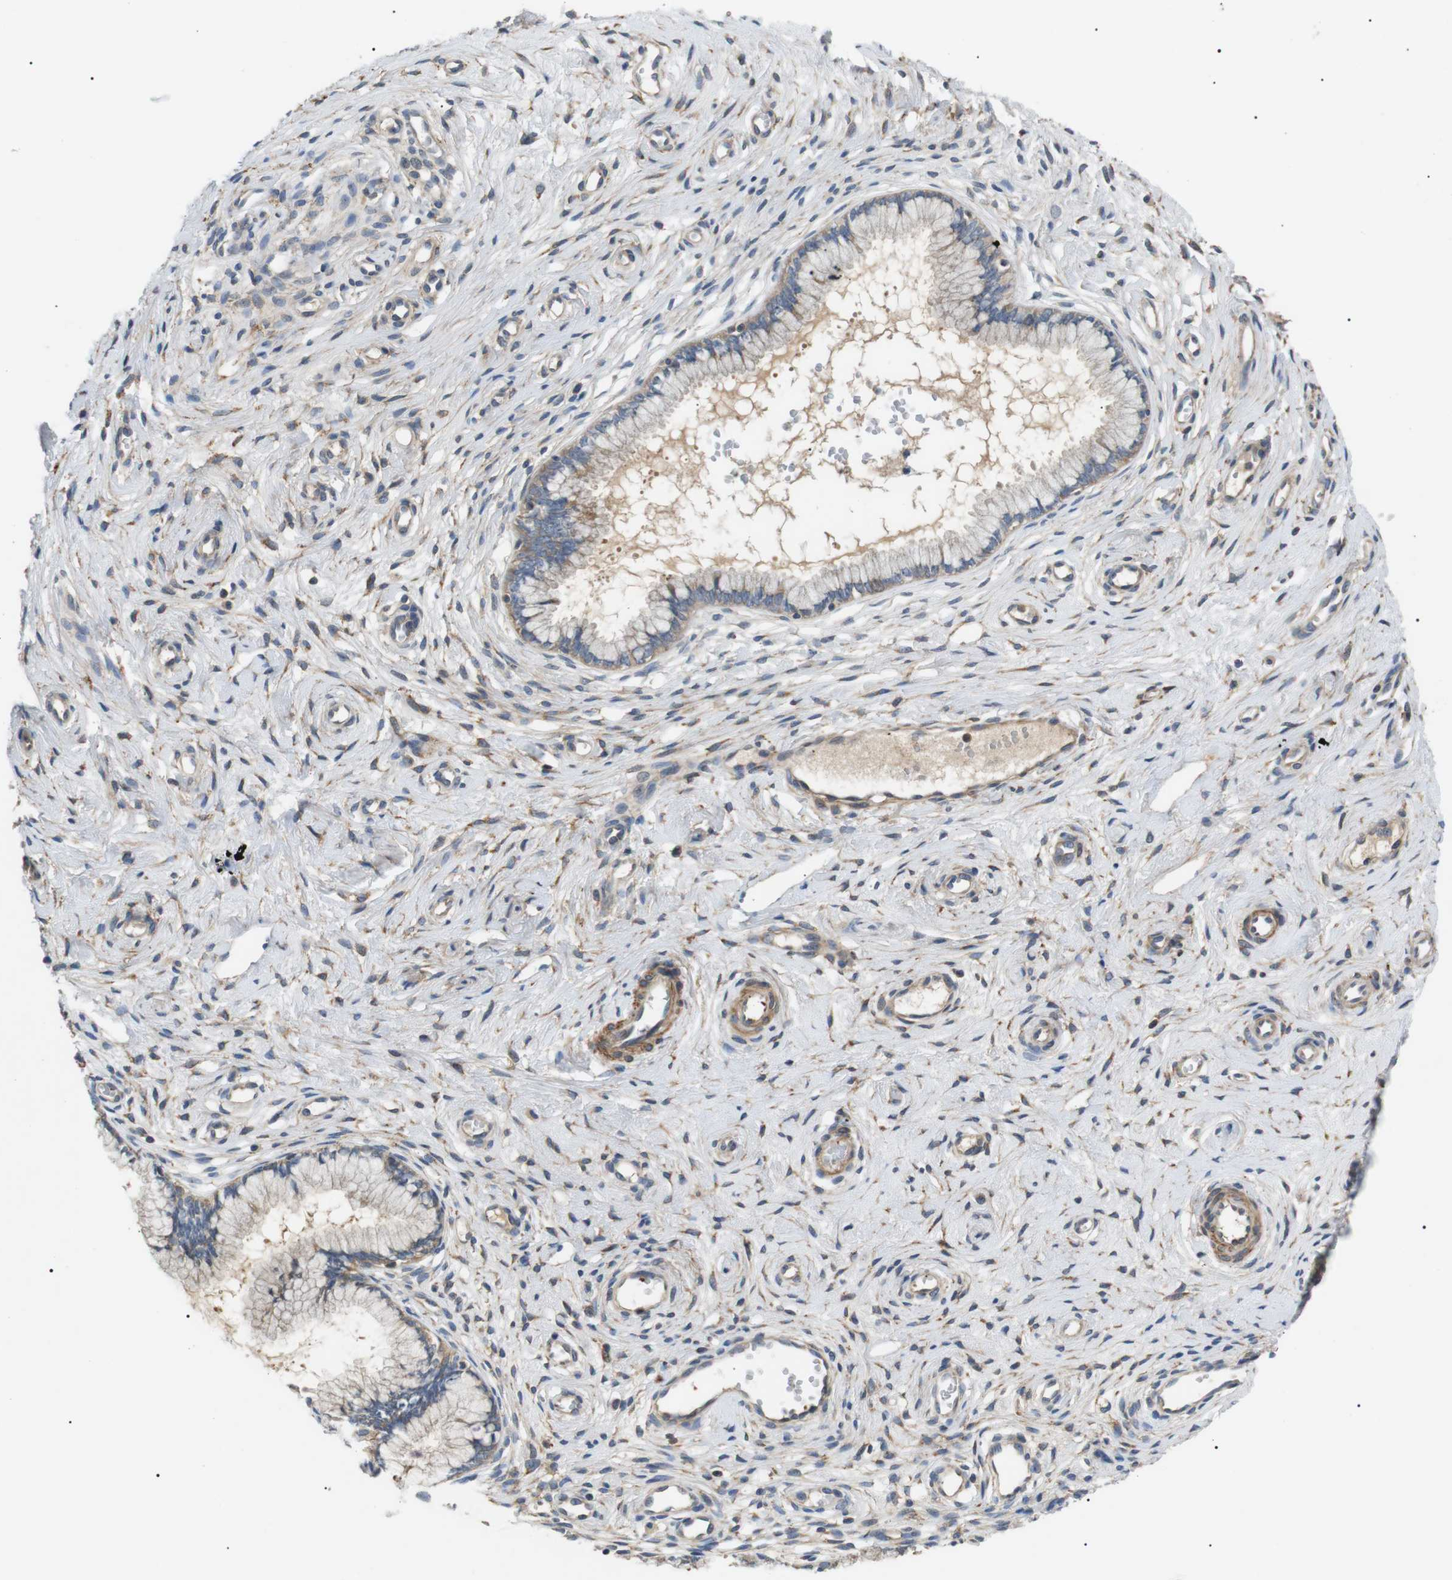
{"staining": {"intensity": "weak", "quantity": ">75%", "location": "cytoplasmic/membranous"}, "tissue": "cervix", "cell_type": "Glandular cells", "image_type": "normal", "snomed": [{"axis": "morphology", "description": "Normal tissue, NOS"}, {"axis": "topography", "description": "Cervix"}], "caption": "Human cervix stained for a protein (brown) displays weak cytoplasmic/membranous positive positivity in approximately >75% of glandular cells.", "gene": "DIPK1A", "patient": {"sex": "female", "age": 65}}